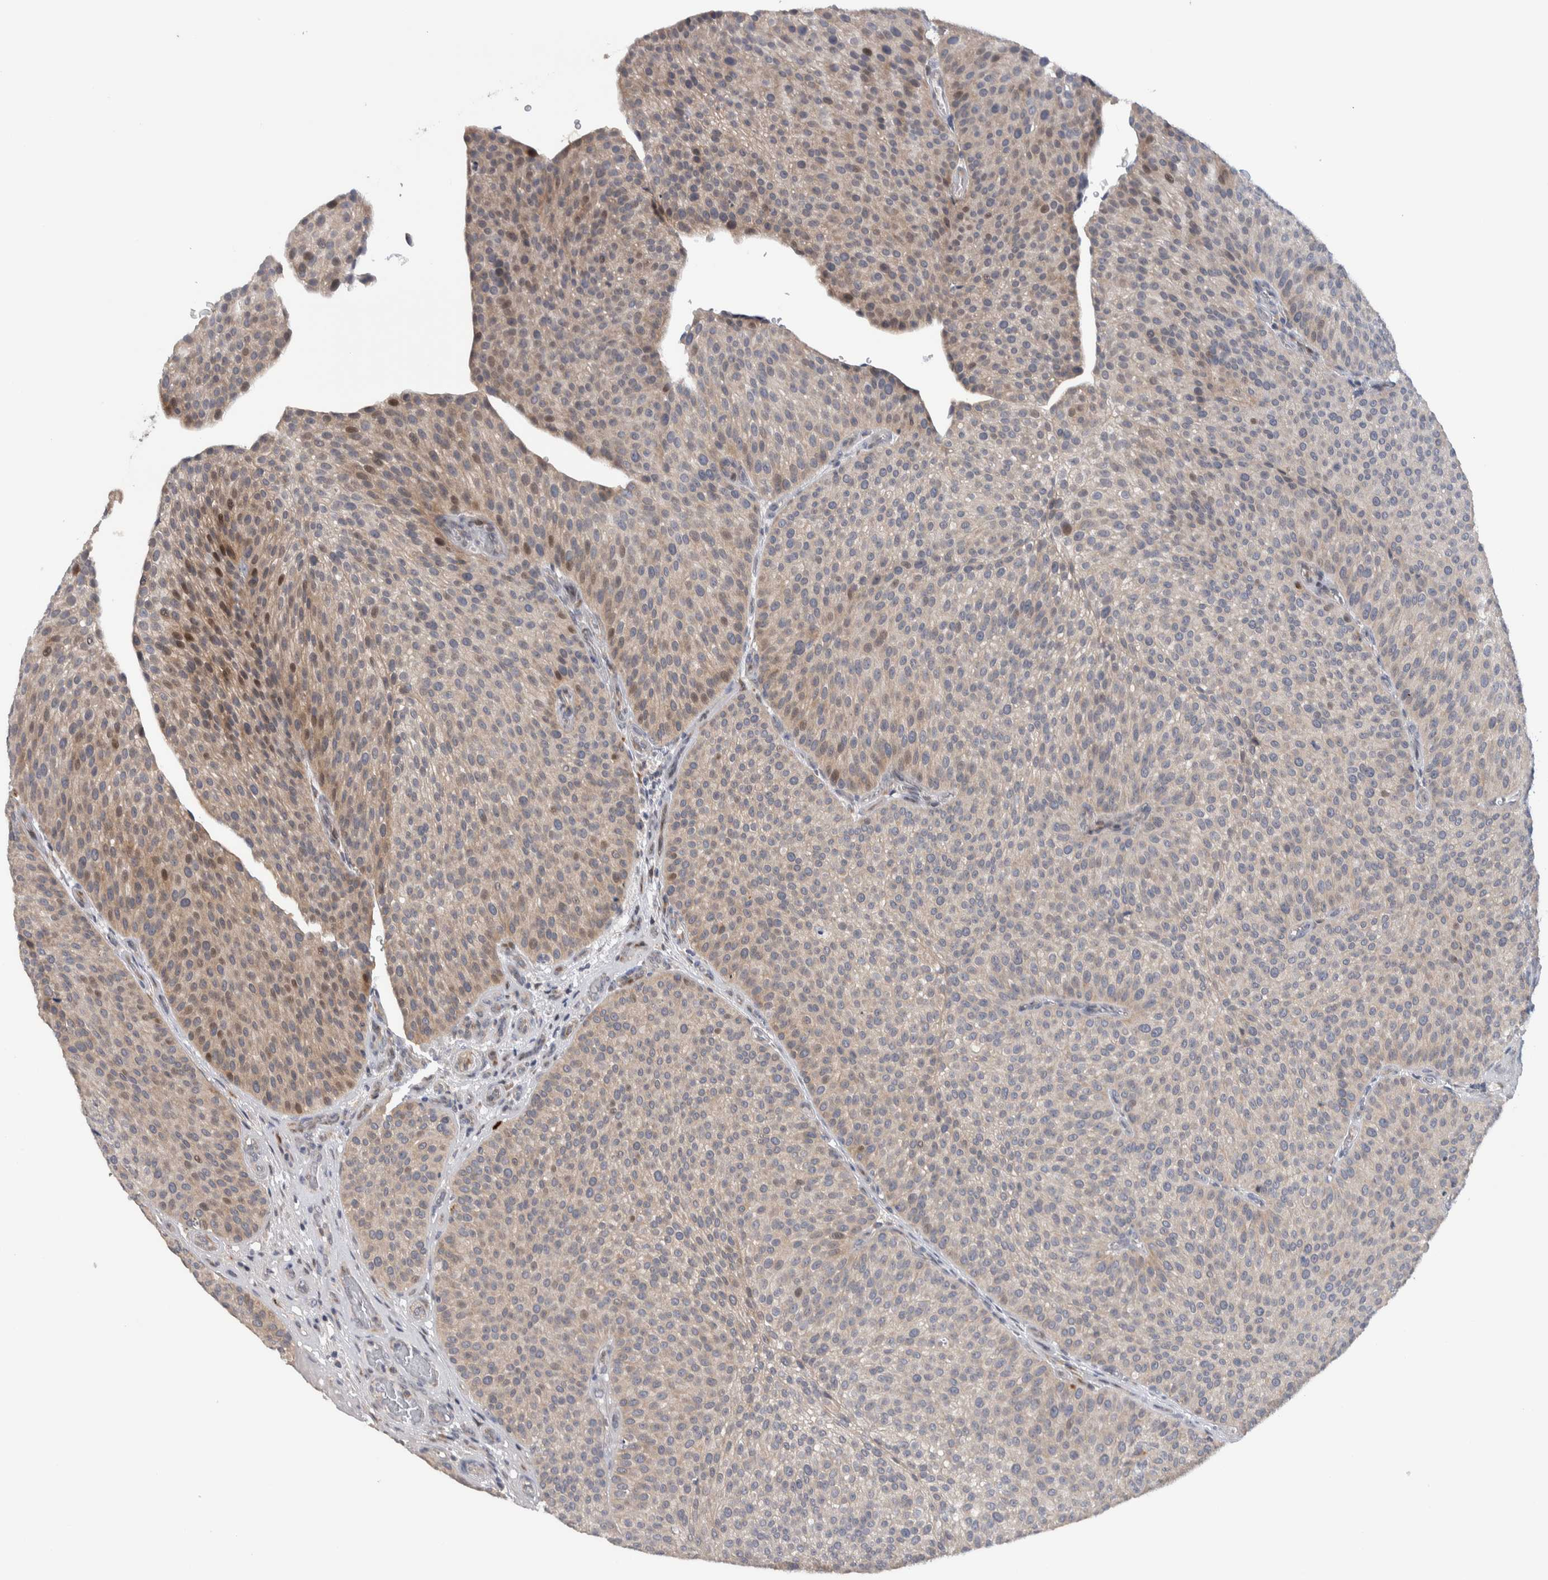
{"staining": {"intensity": "strong", "quantity": "<25%", "location": "nuclear"}, "tissue": "urothelial cancer", "cell_type": "Tumor cells", "image_type": "cancer", "snomed": [{"axis": "morphology", "description": "Normal tissue, NOS"}, {"axis": "morphology", "description": "Urothelial carcinoma, Low grade"}, {"axis": "topography", "description": "Smooth muscle"}, {"axis": "topography", "description": "Urinary bladder"}], "caption": "An IHC histopathology image of neoplastic tissue is shown. Protein staining in brown labels strong nuclear positivity in urothelial carcinoma (low-grade) within tumor cells.", "gene": "PRRG4", "patient": {"sex": "male", "age": 60}}